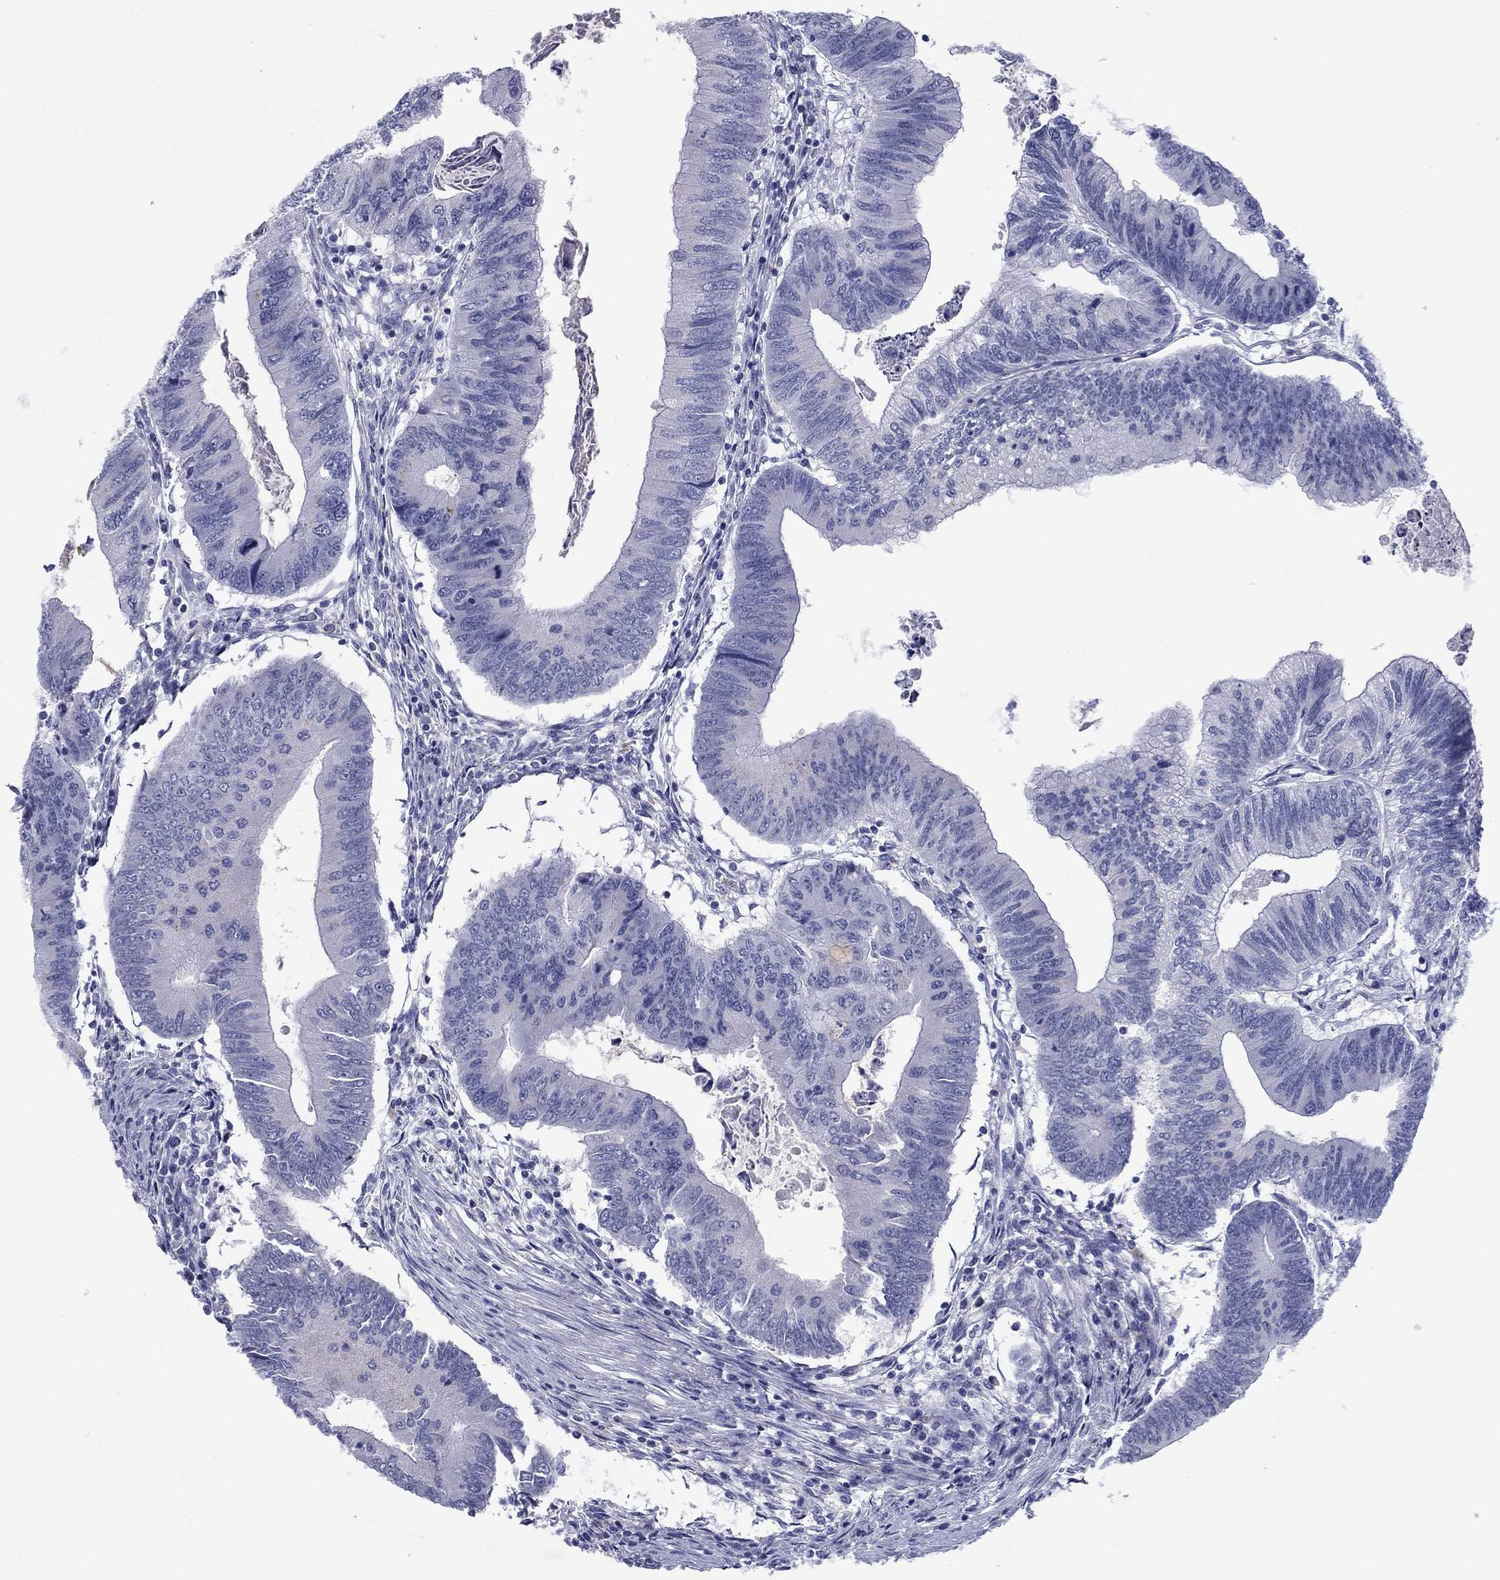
{"staining": {"intensity": "negative", "quantity": "none", "location": "none"}, "tissue": "colorectal cancer", "cell_type": "Tumor cells", "image_type": "cancer", "snomed": [{"axis": "morphology", "description": "Adenocarcinoma, NOS"}, {"axis": "topography", "description": "Colon"}], "caption": "Photomicrograph shows no protein positivity in tumor cells of adenocarcinoma (colorectal) tissue. (DAB (3,3'-diaminobenzidine) immunohistochemistry visualized using brightfield microscopy, high magnification).", "gene": "TCFL5", "patient": {"sex": "male", "age": 53}}